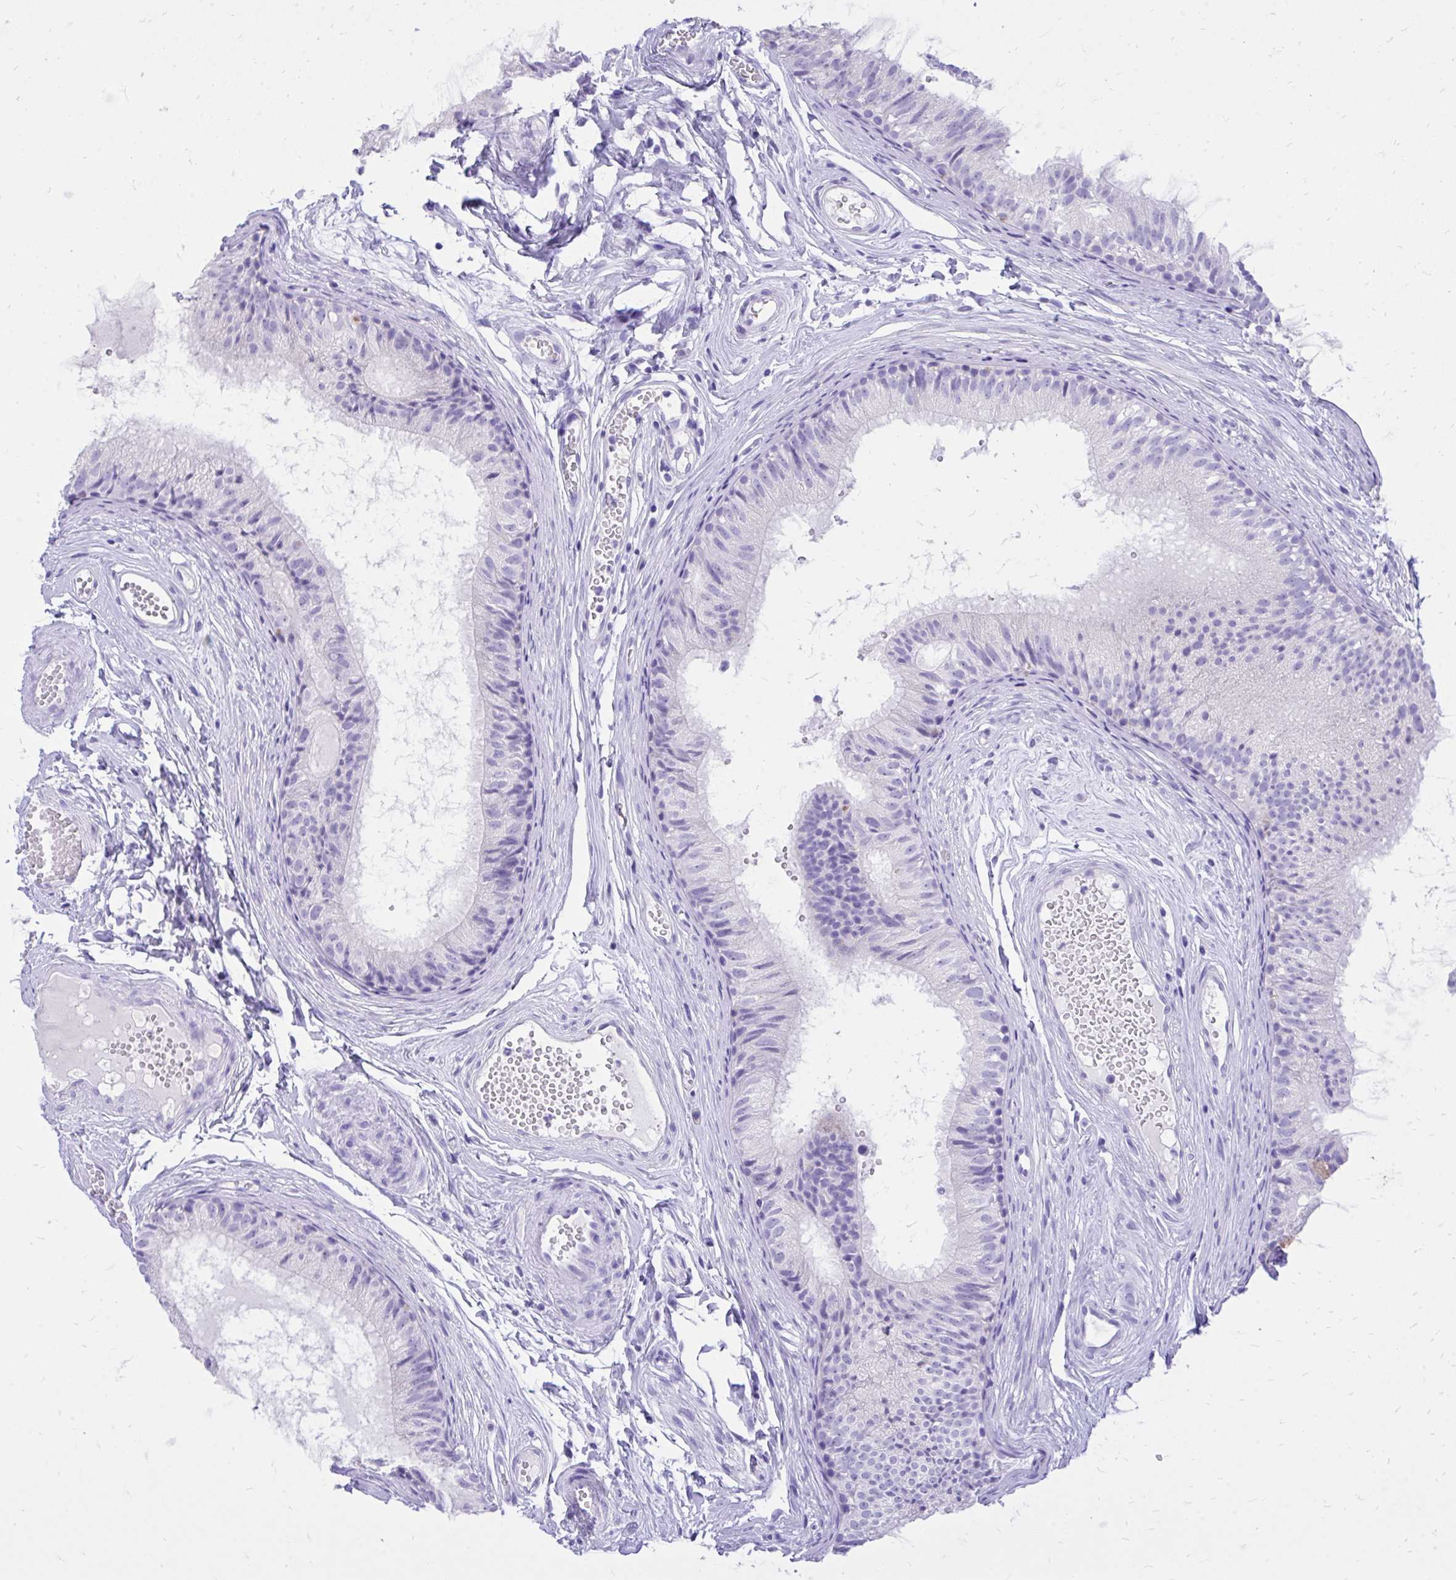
{"staining": {"intensity": "negative", "quantity": "none", "location": "none"}, "tissue": "epididymis", "cell_type": "Glandular cells", "image_type": "normal", "snomed": [{"axis": "morphology", "description": "Normal tissue, NOS"}, {"axis": "morphology", "description": "Seminoma, NOS"}, {"axis": "topography", "description": "Testis"}, {"axis": "topography", "description": "Epididymis"}], "caption": "A micrograph of human epididymis is negative for staining in glandular cells. (DAB (3,3'-diaminobenzidine) IHC visualized using brightfield microscopy, high magnification).", "gene": "MON1A", "patient": {"sex": "male", "age": 34}}